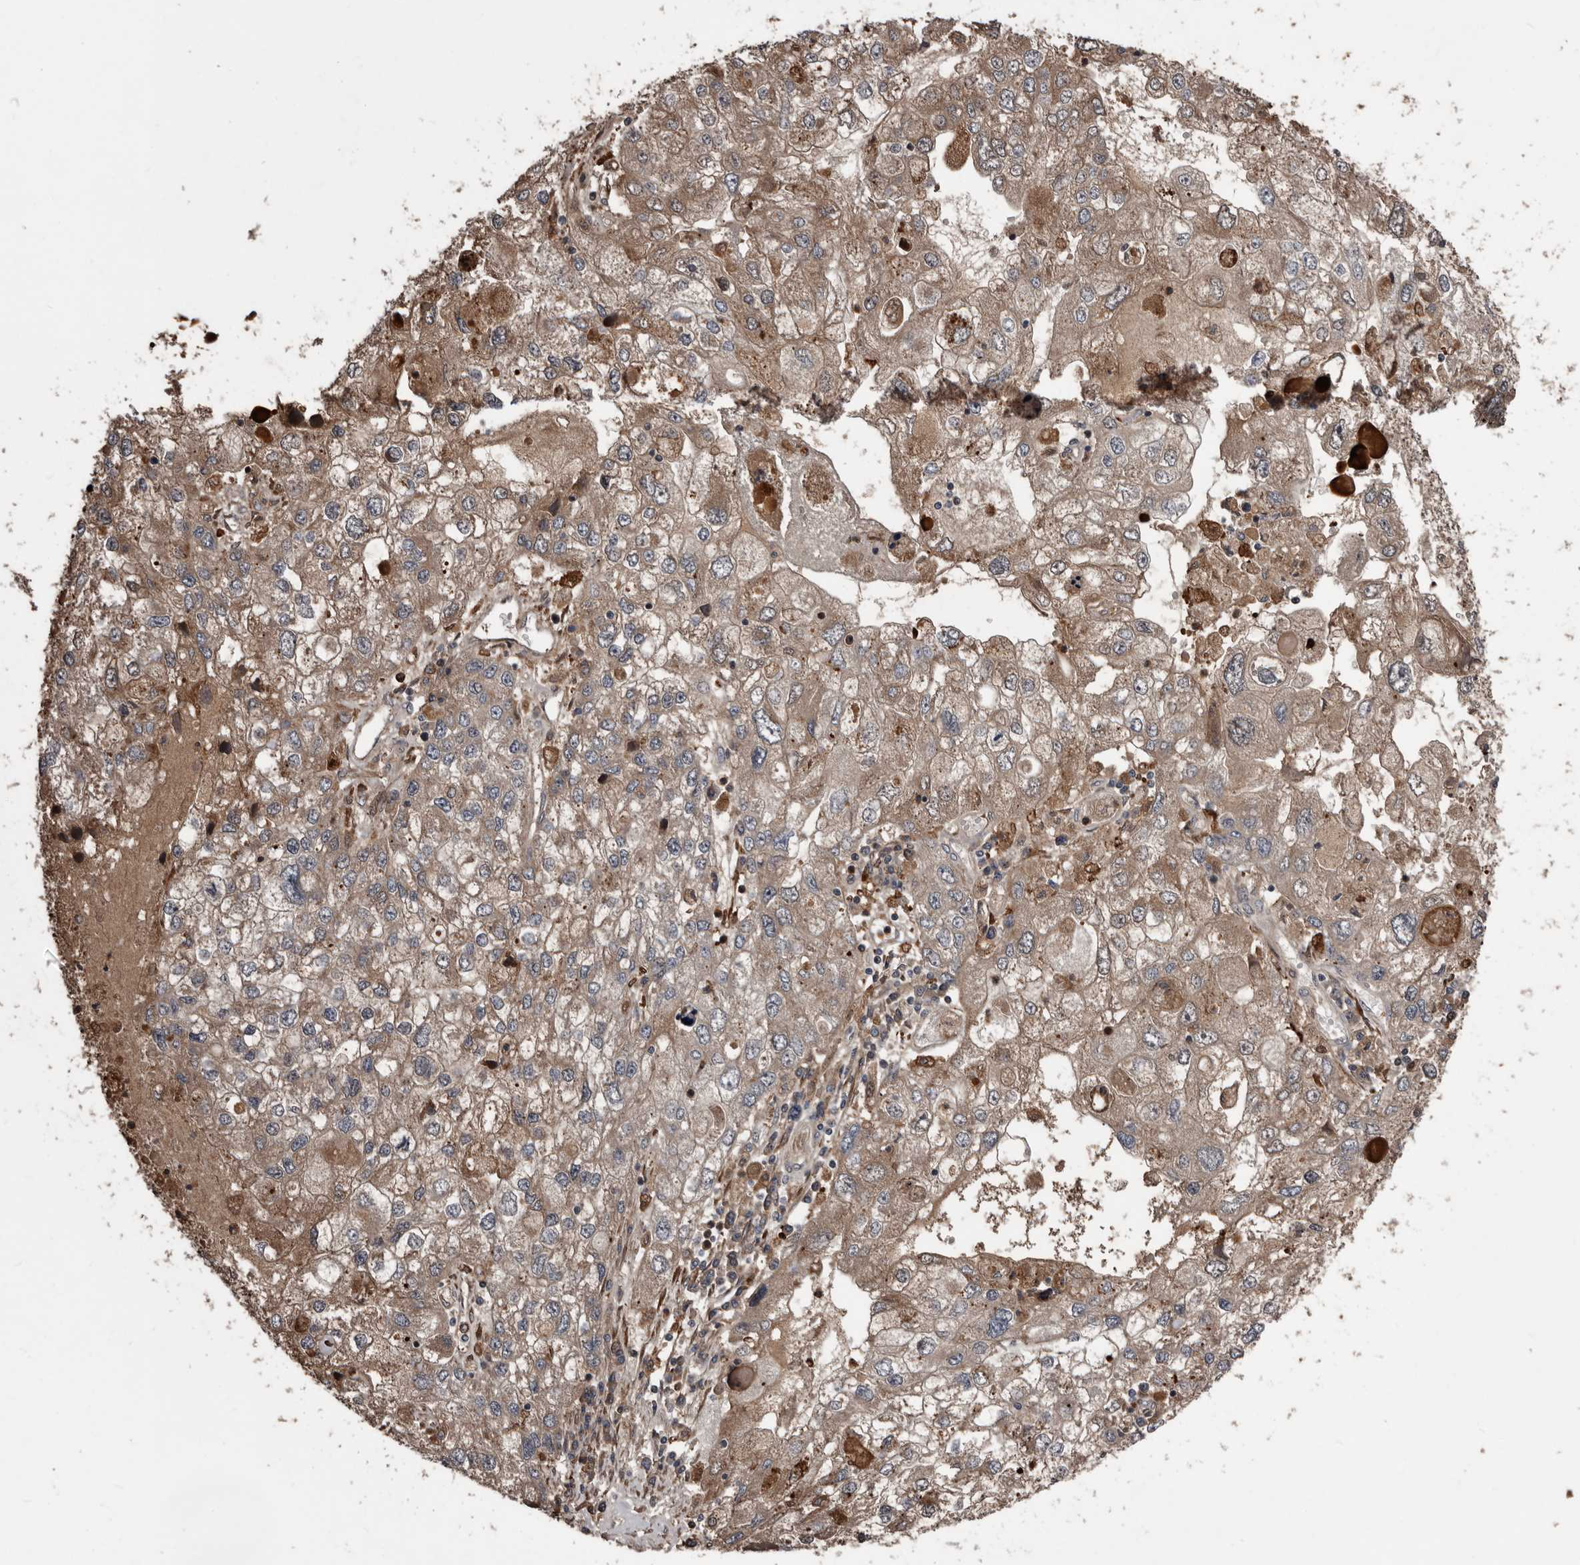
{"staining": {"intensity": "moderate", "quantity": ">75%", "location": "cytoplasmic/membranous"}, "tissue": "endometrial cancer", "cell_type": "Tumor cells", "image_type": "cancer", "snomed": [{"axis": "morphology", "description": "Adenocarcinoma, NOS"}, {"axis": "topography", "description": "Endometrium"}], "caption": "IHC image of neoplastic tissue: human endometrial cancer stained using IHC demonstrates medium levels of moderate protein expression localized specifically in the cytoplasmic/membranous of tumor cells, appearing as a cytoplasmic/membranous brown color.", "gene": "SERTAD4", "patient": {"sex": "female", "age": 49}}